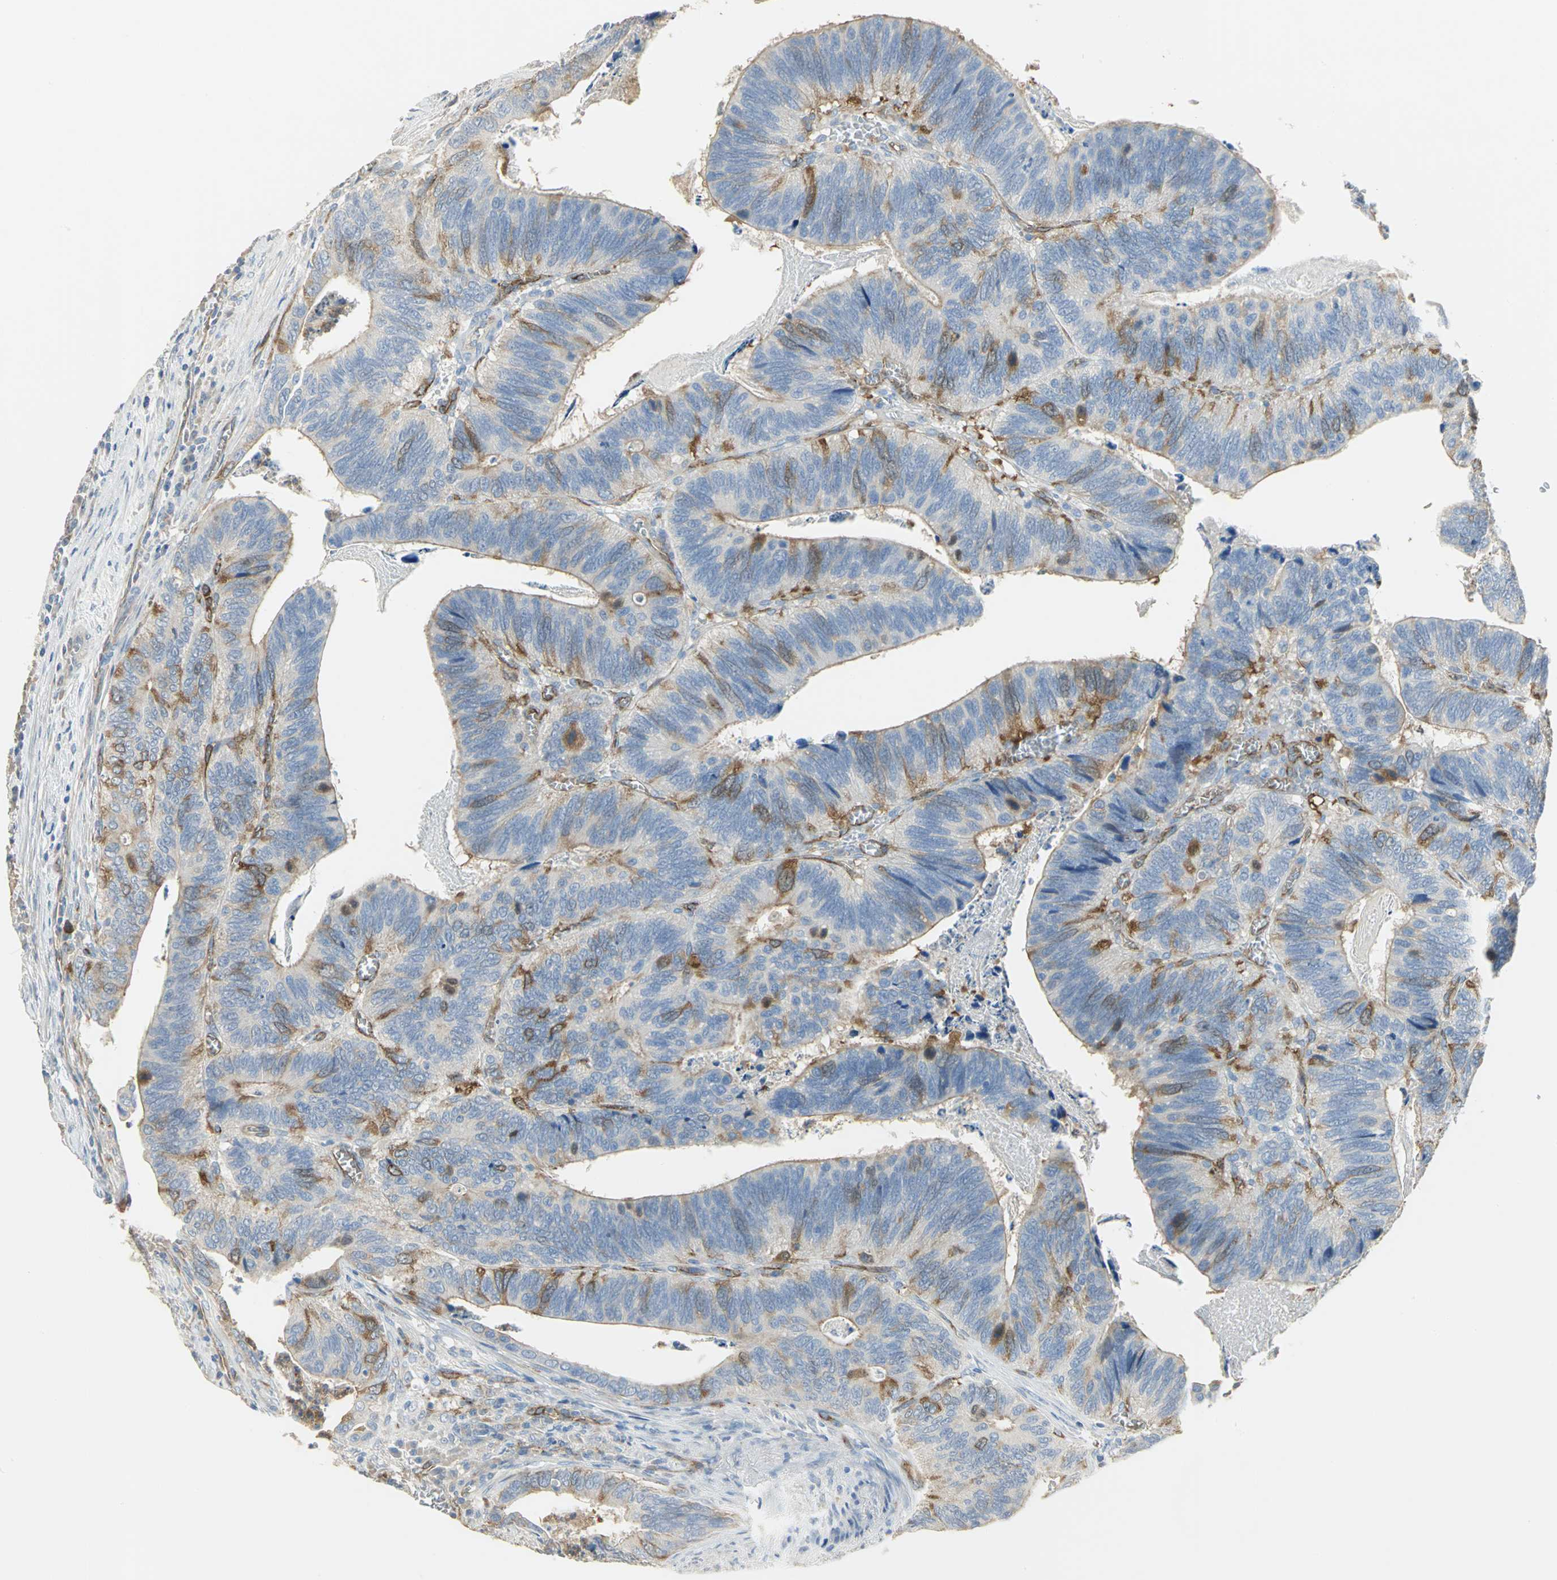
{"staining": {"intensity": "strong", "quantity": "<25%", "location": "cytoplasmic/membranous"}, "tissue": "colorectal cancer", "cell_type": "Tumor cells", "image_type": "cancer", "snomed": [{"axis": "morphology", "description": "Adenocarcinoma, NOS"}, {"axis": "topography", "description": "Colon"}], "caption": "This is a photomicrograph of immunohistochemistry (IHC) staining of adenocarcinoma (colorectal), which shows strong expression in the cytoplasmic/membranous of tumor cells.", "gene": "DLGAP5", "patient": {"sex": "male", "age": 72}}